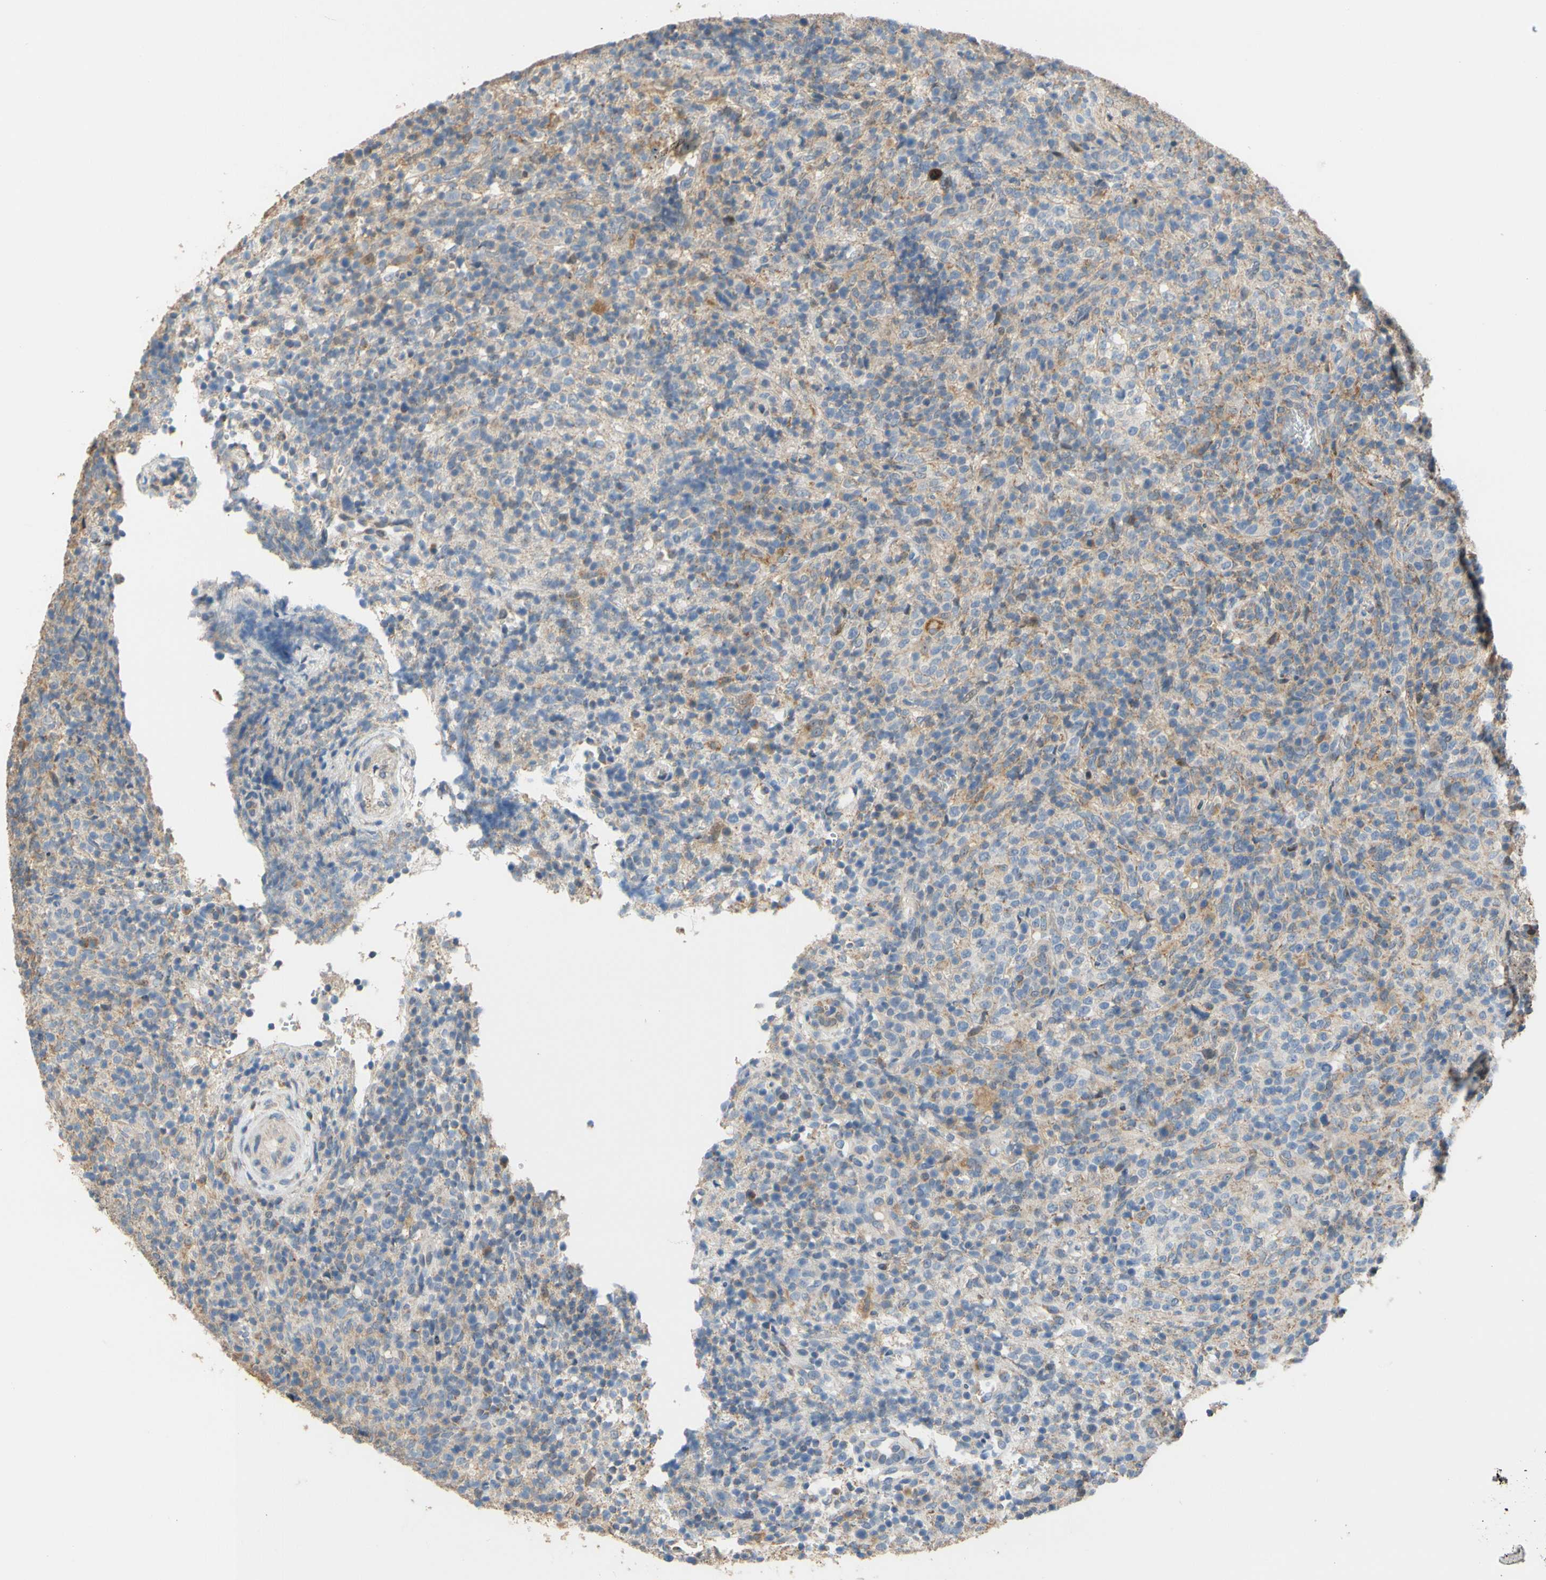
{"staining": {"intensity": "moderate", "quantity": "25%-75%", "location": "cytoplasmic/membranous"}, "tissue": "lymphoma", "cell_type": "Tumor cells", "image_type": "cancer", "snomed": [{"axis": "morphology", "description": "Malignant lymphoma, non-Hodgkin's type, High grade"}, {"axis": "topography", "description": "Lymph node"}], "caption": "IHC photomicrograph of human high-grade malignant lymphoma, non-Hodgkin's type stained for a protein (brown), which displays medium levels of moderate cytoplasmic/membranous positivity in about 25%-75% of tumor cells.", "gene": "ALDH1A2", "patient": {"sex": "female", "age": 76}}